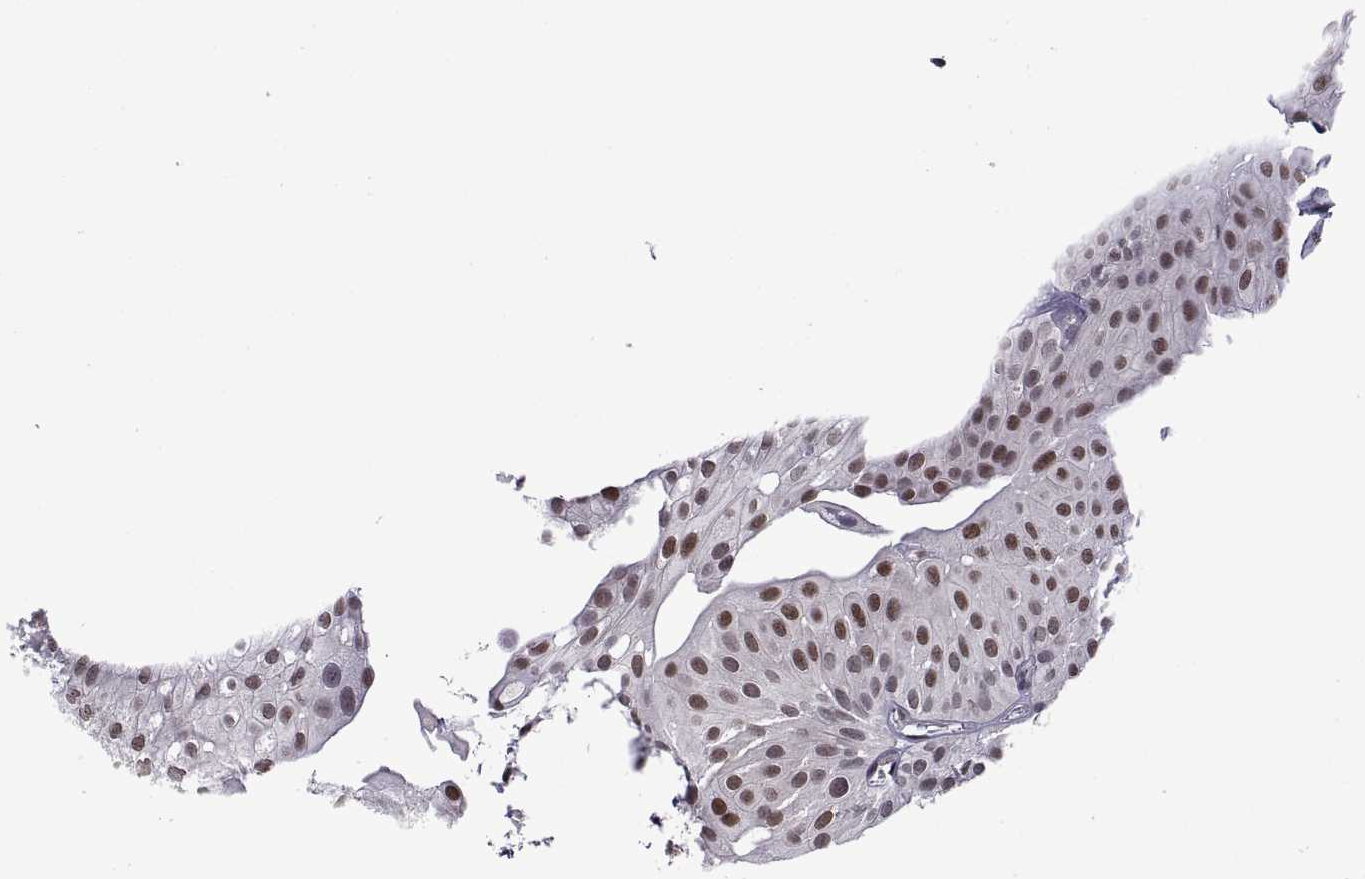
{"staining": {"intensity": "strong", "quantity": "25%-75%", "location": "nuclear"}, "tissue": "urothelial cancer", "cell_type": "Tumor cells", "image_type": "cancer", "snomed": [{"axis": "morphology", "description": "Urothelial carcinoma, Low grade"}, {"axis": "topography", "description": "Urinary bladder"}], "caption": "Immunohistochemical staining of human urothelial cancer shows high levels of strong nuclear protein staining in about 25%-75% of tumor cells. (Stains: DAB in brown, nuclei in blue, Microscopy: brightfield microscopy at high magnification).", "gene": "NR4A1", "patient": {"sex": "male", "age": 72}}